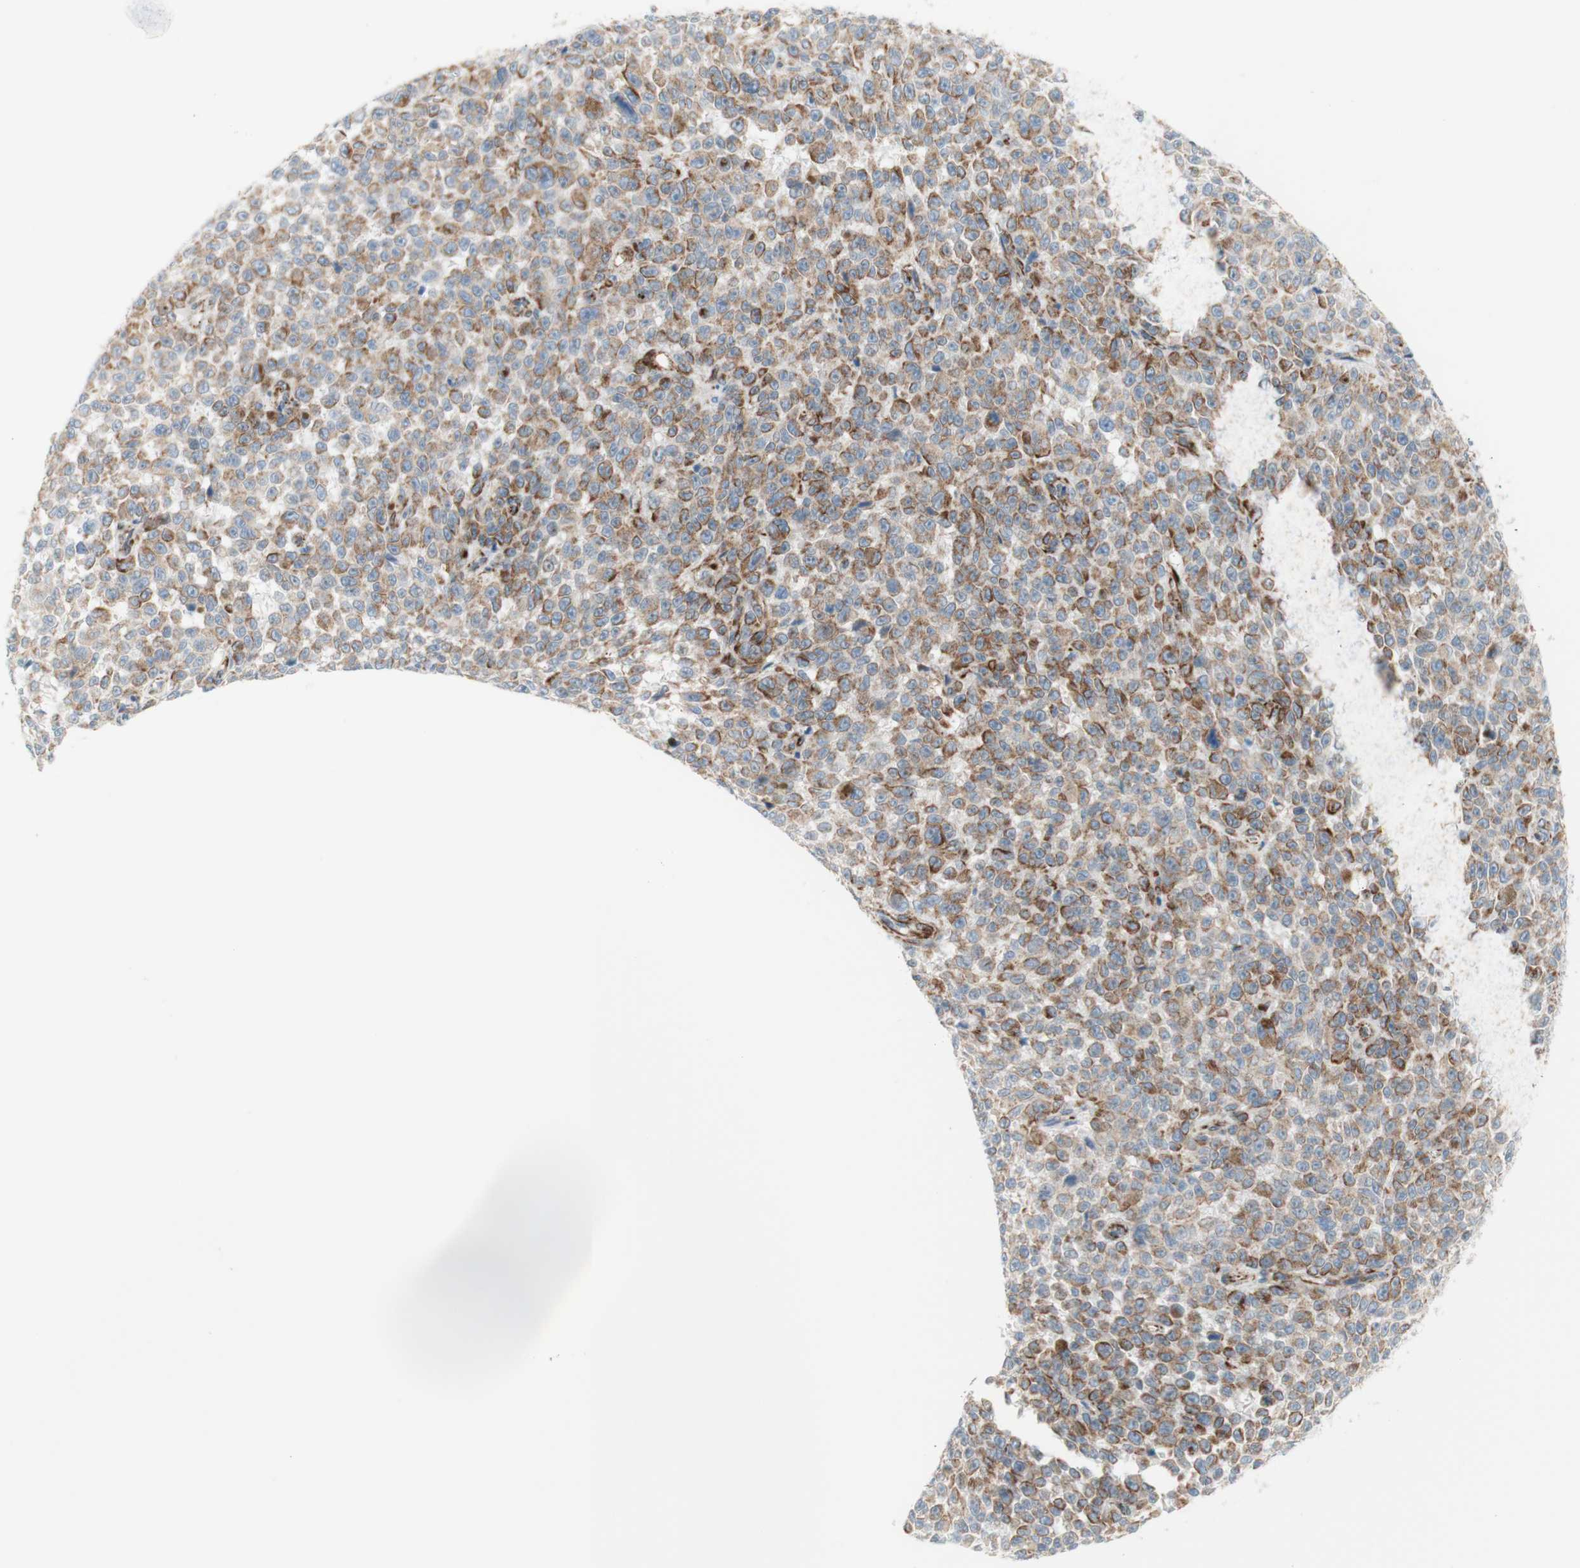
{"staining": {"intensity": "strong", "quantity": ">75%", "location": "cytoplasmic/membranous"}, "tissue": "melanoma", "cell_type": "Tumor cells", "image_type": "cancer", "snomed": [{"axis": "morphology", "description": "Malignant melanoma, NOS"}, {"axis": "topography", "description": "Skin"}], "caption": "This histopathology image demonstrates IHC staining of malignant melanoma, with high strong cytoplasmic/membranous expression in about >75% of tumor cells.", "gene": "POU2AF1", "patient": {"sex": "female", "age": 82}}